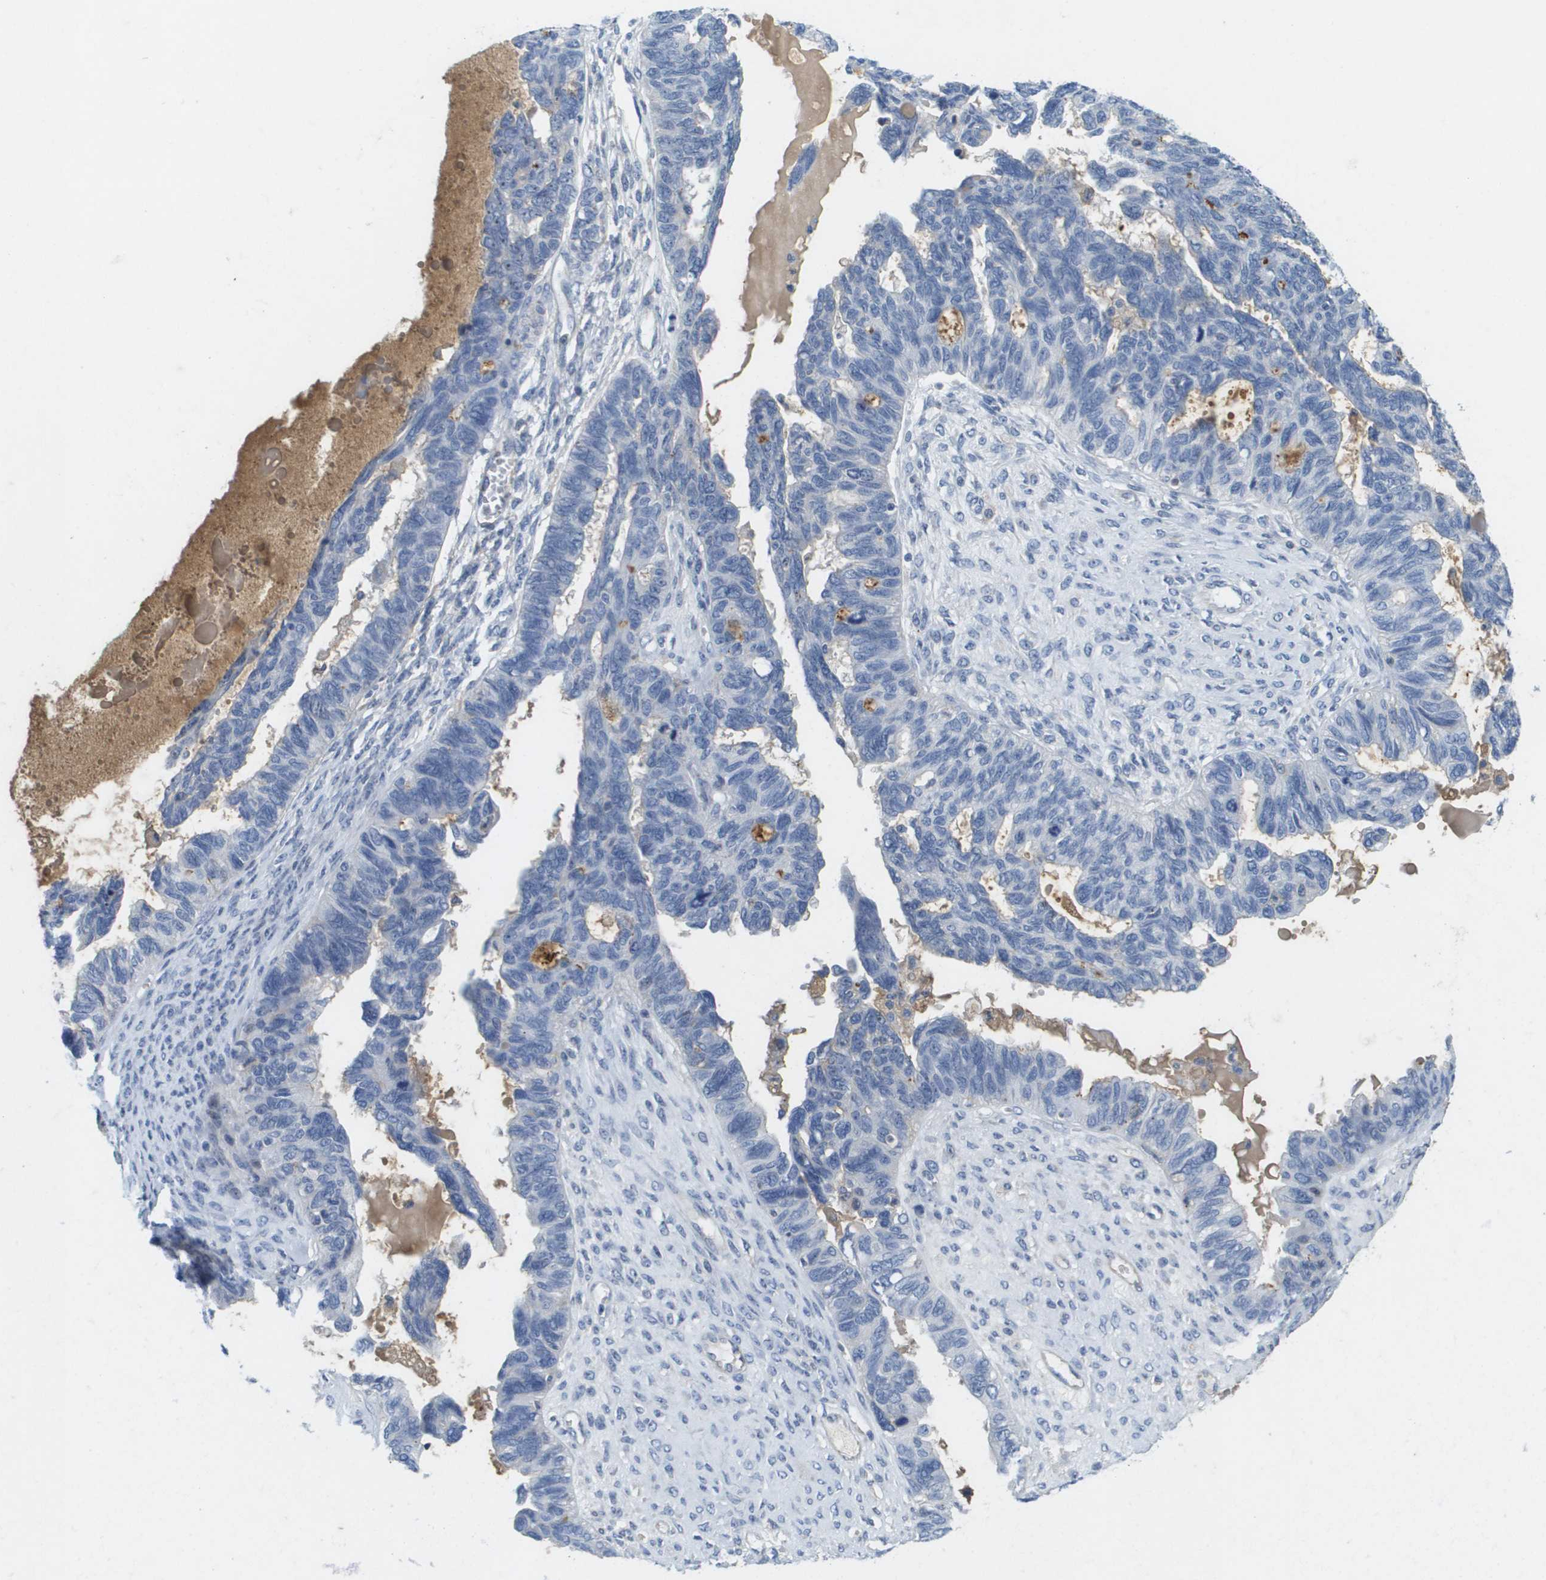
{"staining": {"intensity": "negative", "quantity": "none", "location": "none"}, "tissue": "ovarian cancer", "cell_type": "Tumor cells", "image_type": "cancer", "snomed": [{"axis": "morphology", "description": "Cystadenocarcinoma, serous, NOS"}, {"axis": "topography", "description": "Ovary"}], "caption": "There is no significant expression in tumor cells of ovarian cancer (serous cystadenocarcinoma).", "gene": "LIPG", "patient": {"sex": "female", "age": 79}}